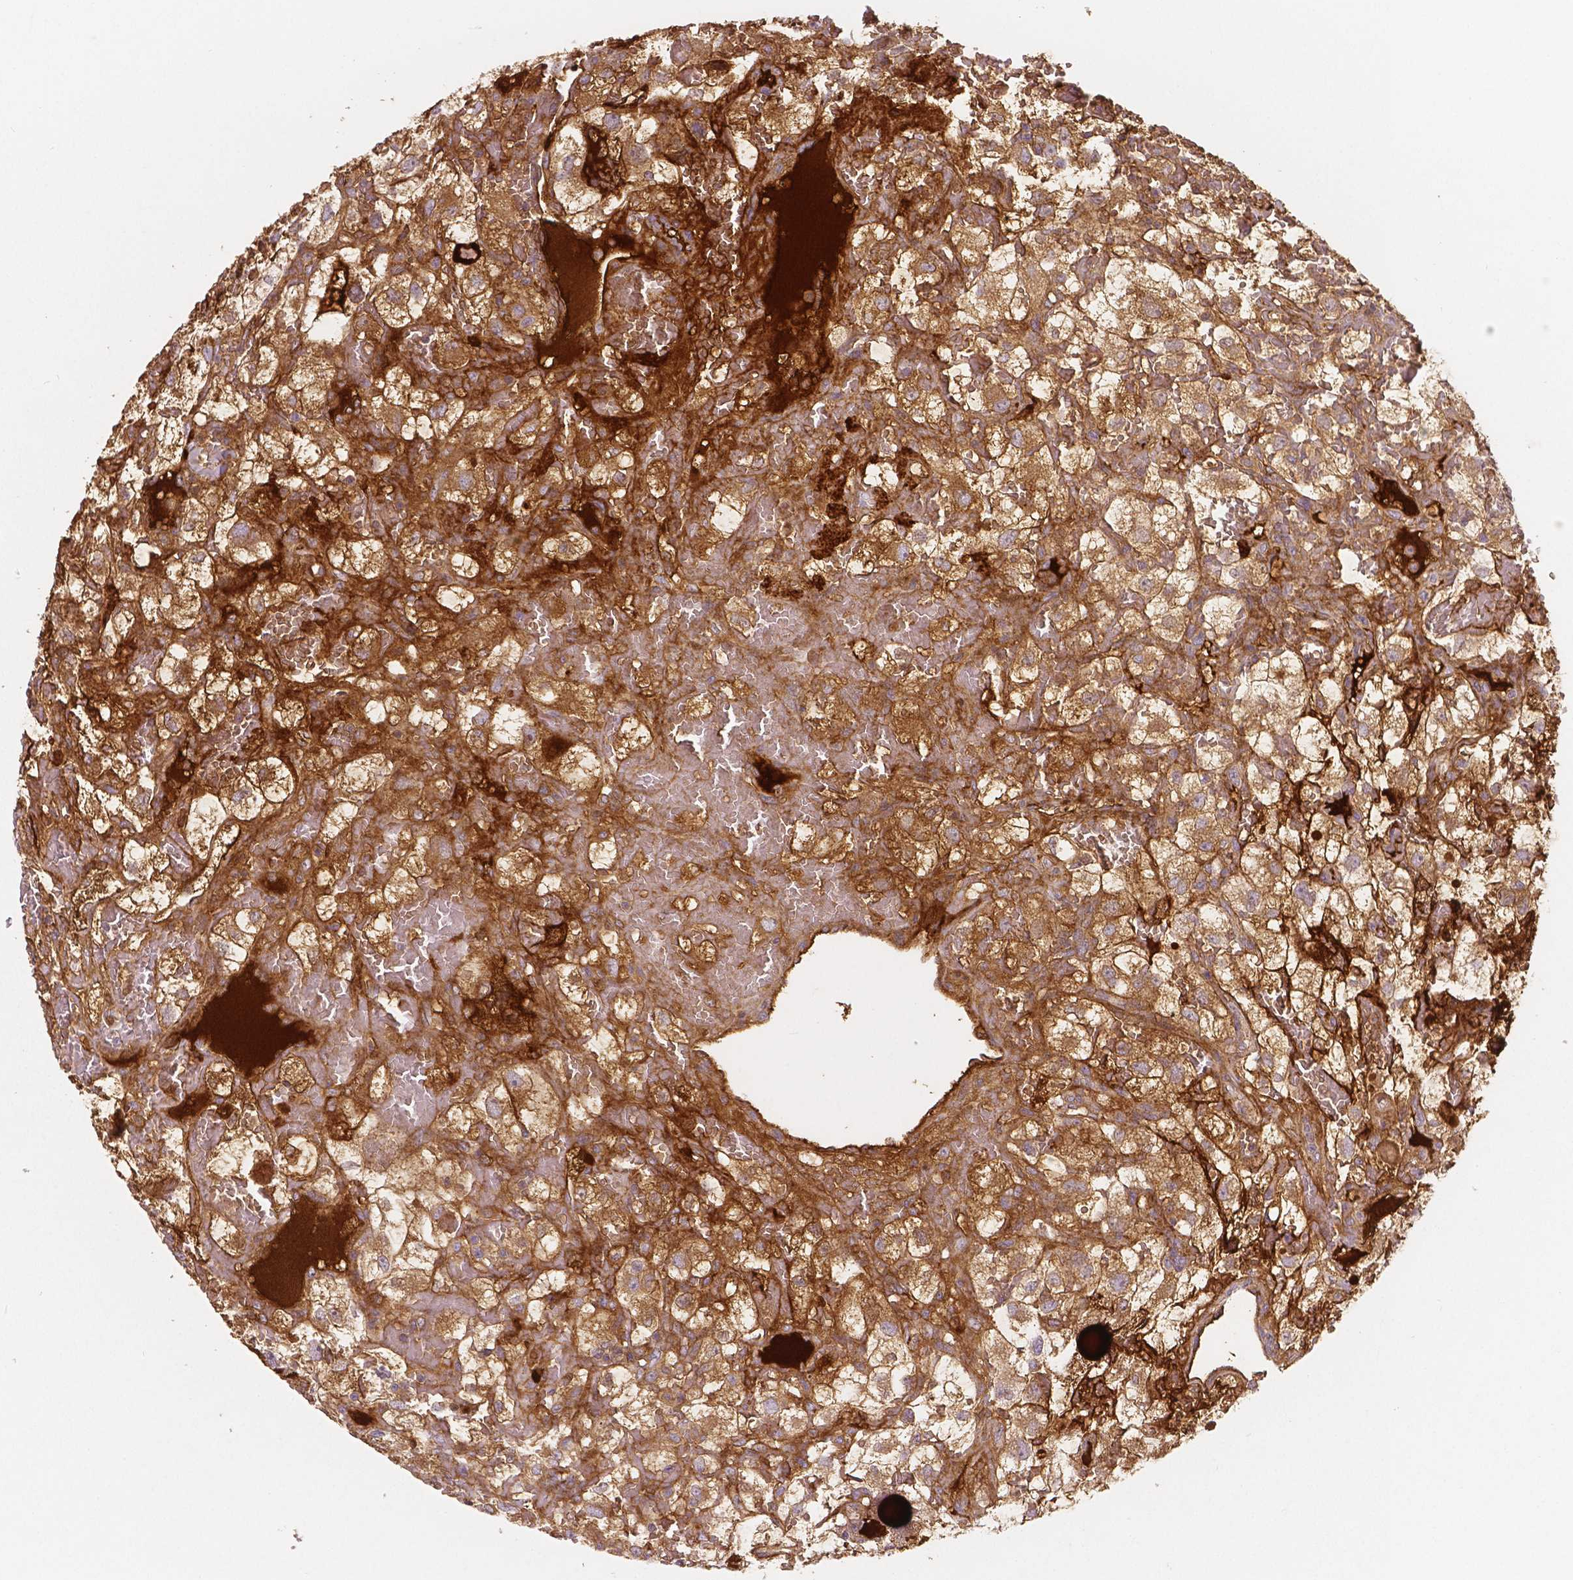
{"staining": {"intensity": "weak", "quantity": ">75%", "location": "cytoplasmic/membranous"}, "tissue": "renal cancer", "cell_type": "Tumor cells", "image_type": "cancer", "snomed": [{"axis": "morphology", "description": "Adenocarcinoma, NOS"}, {"axis": "topography", "description": "Kidney"}], "caption": "Adenocarcinoma (renal) stained for a protein (brown) shows weak cytoplasmic/membranous positive positivity in approximately >75% of tumor cells.", "gene": "APOA4", "patient": {"sex": "male", "age": 59}}